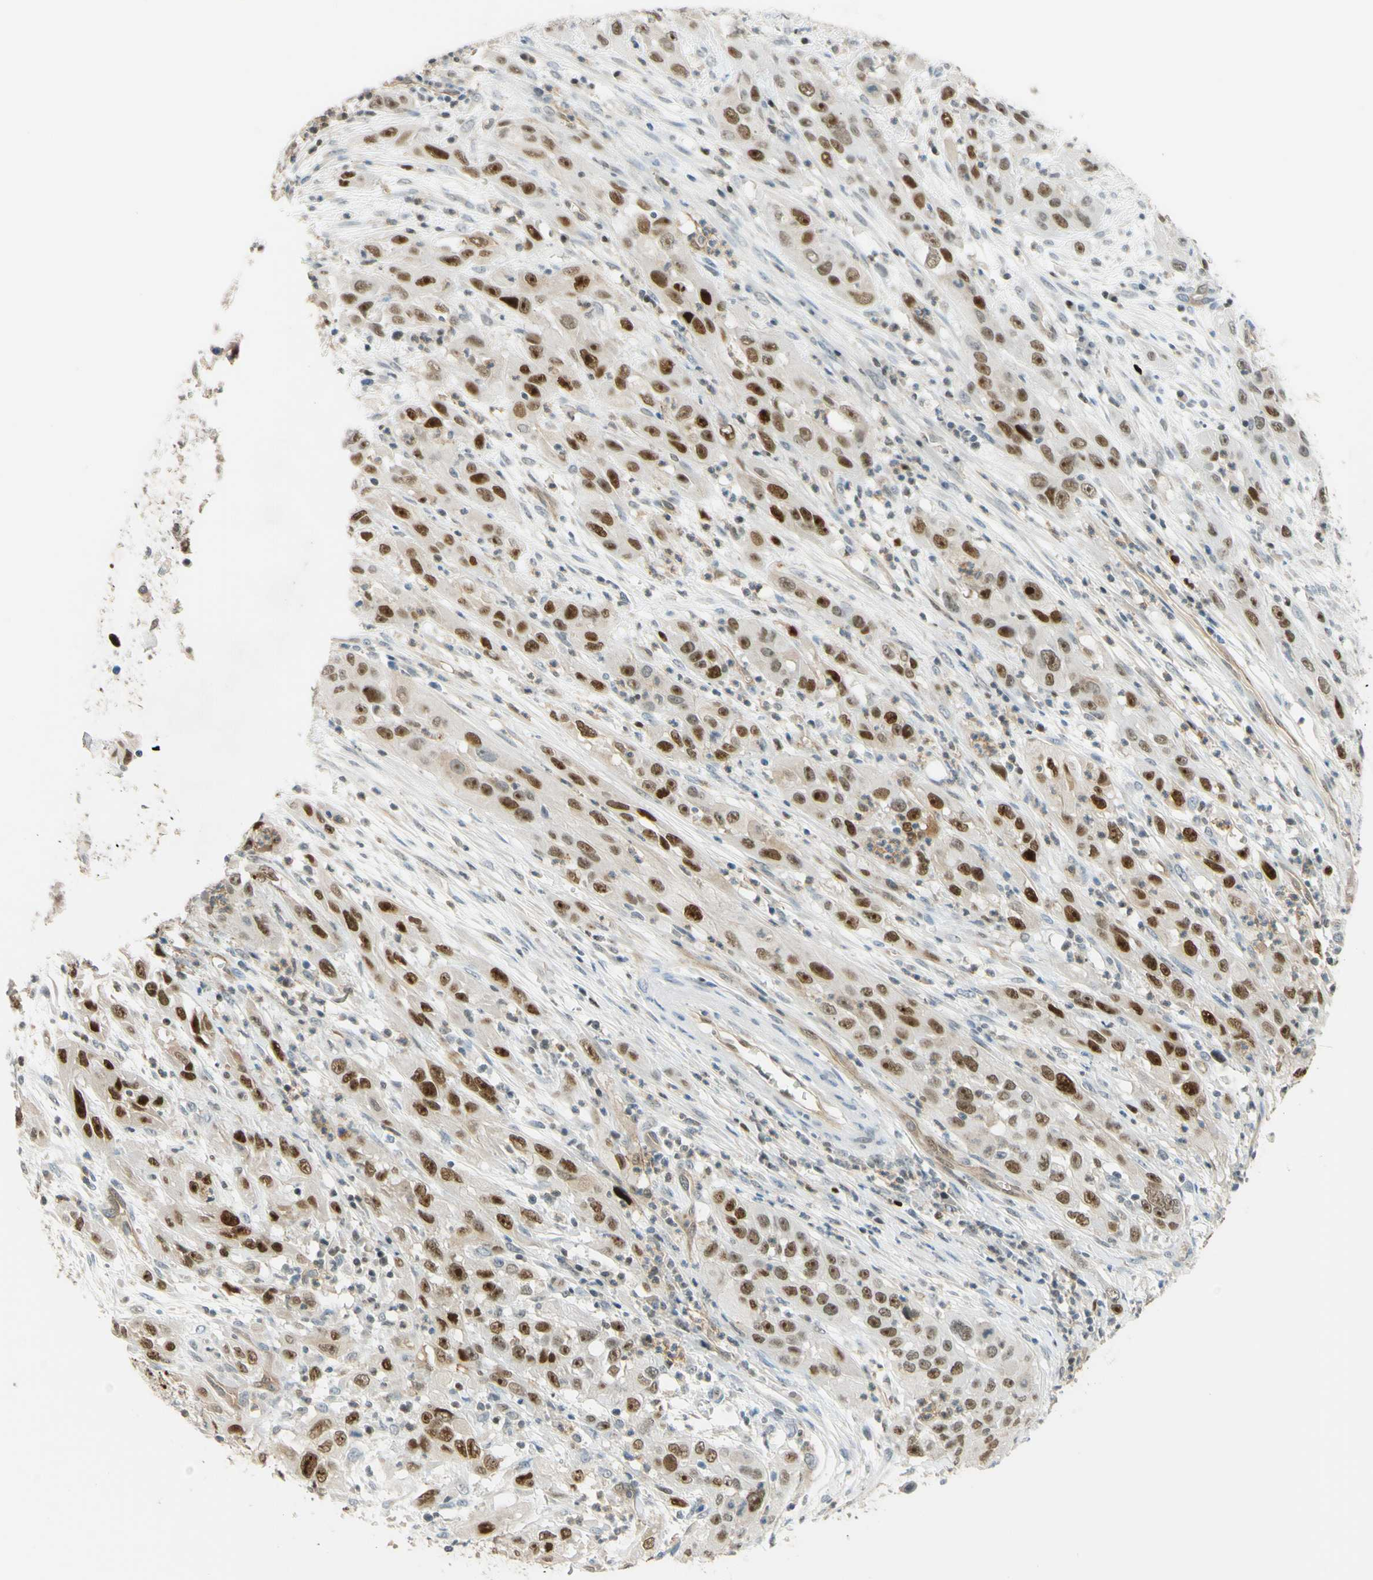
{"staining": {"intensity": "moderate", "quantity": ">75%", "location": "nuclear"}, "tissue": "cervical cancer", "cell_type": "Tumor cells", "image_type": "cancer", "snomed": [{"axis": "morphology", "description": "Squamous cell carcinoma, NOS"}, {"axis": "topography", "description": "Cervix"}], "caption": "Cervical squamous cell carcinoma stained with DAB (3,3'-diaminobenzidine) immunohistochemistry (IHC) demonstrates medium levels of moderate nuclear staining in about >75% of tumor cells. Ihc stains the protein in brown and the nuclei are stained blue.", "gene": "POLB", "patient": {"sex": "female", "age": 32}}